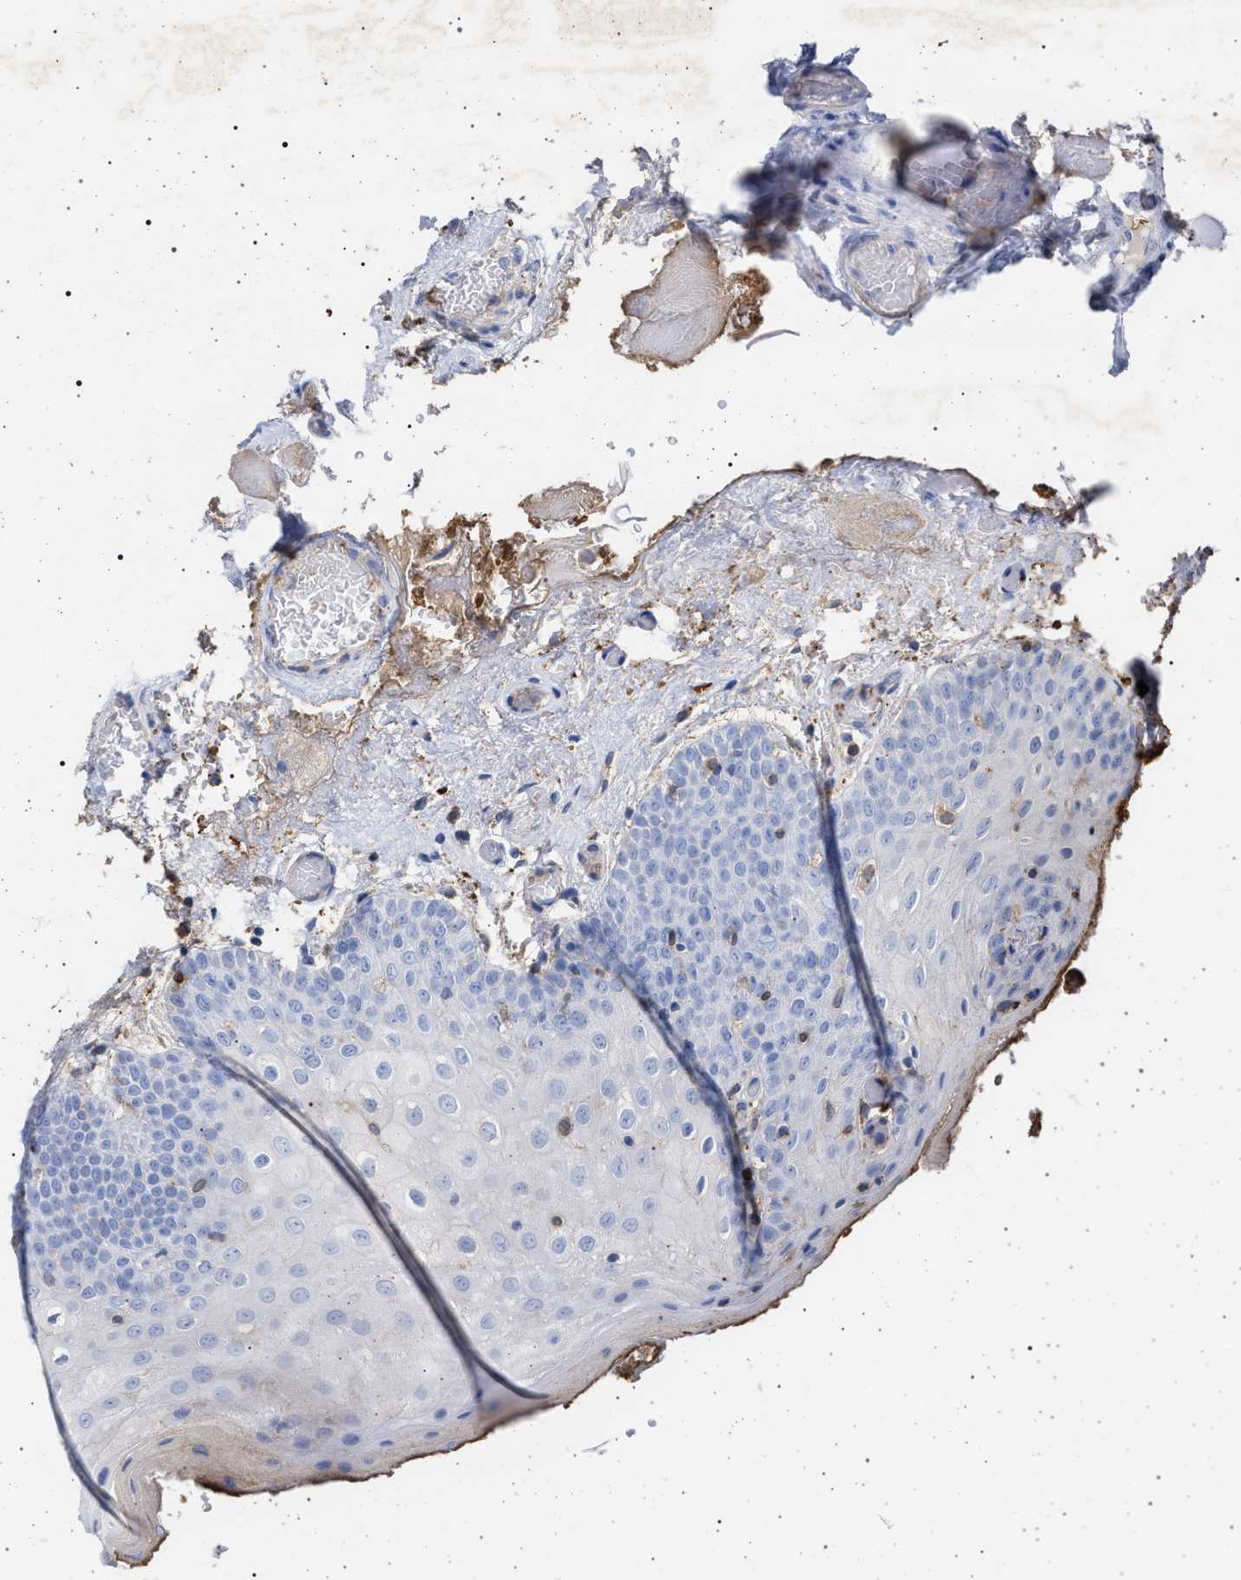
{"staining": {"intensity": "negative", "quantity": "none", "location": "none"}, "tissue": "oral mucosa", "cell_type": "Squamous epithelial cells", "image_type": "normal", "snomed": [{"axis": "morphology", "description": "Normal tissue, NOS"}, {"axis": "morphology", "description": "Squamous cell carcinoma, NOS"}, {"axis": "topography", "description": "Oral tissue"}, {"axis": "topography", "description": "Head-Neck"}], "caption": "IHC image of normal oral mucosa: human oral mucosa stained with DAB (3,3'-diaminobenzidine) shows no significant protein expression in squamous epithelial cells.", "gene": "PLG", "patient": {"sex": "male", "age": 71}}